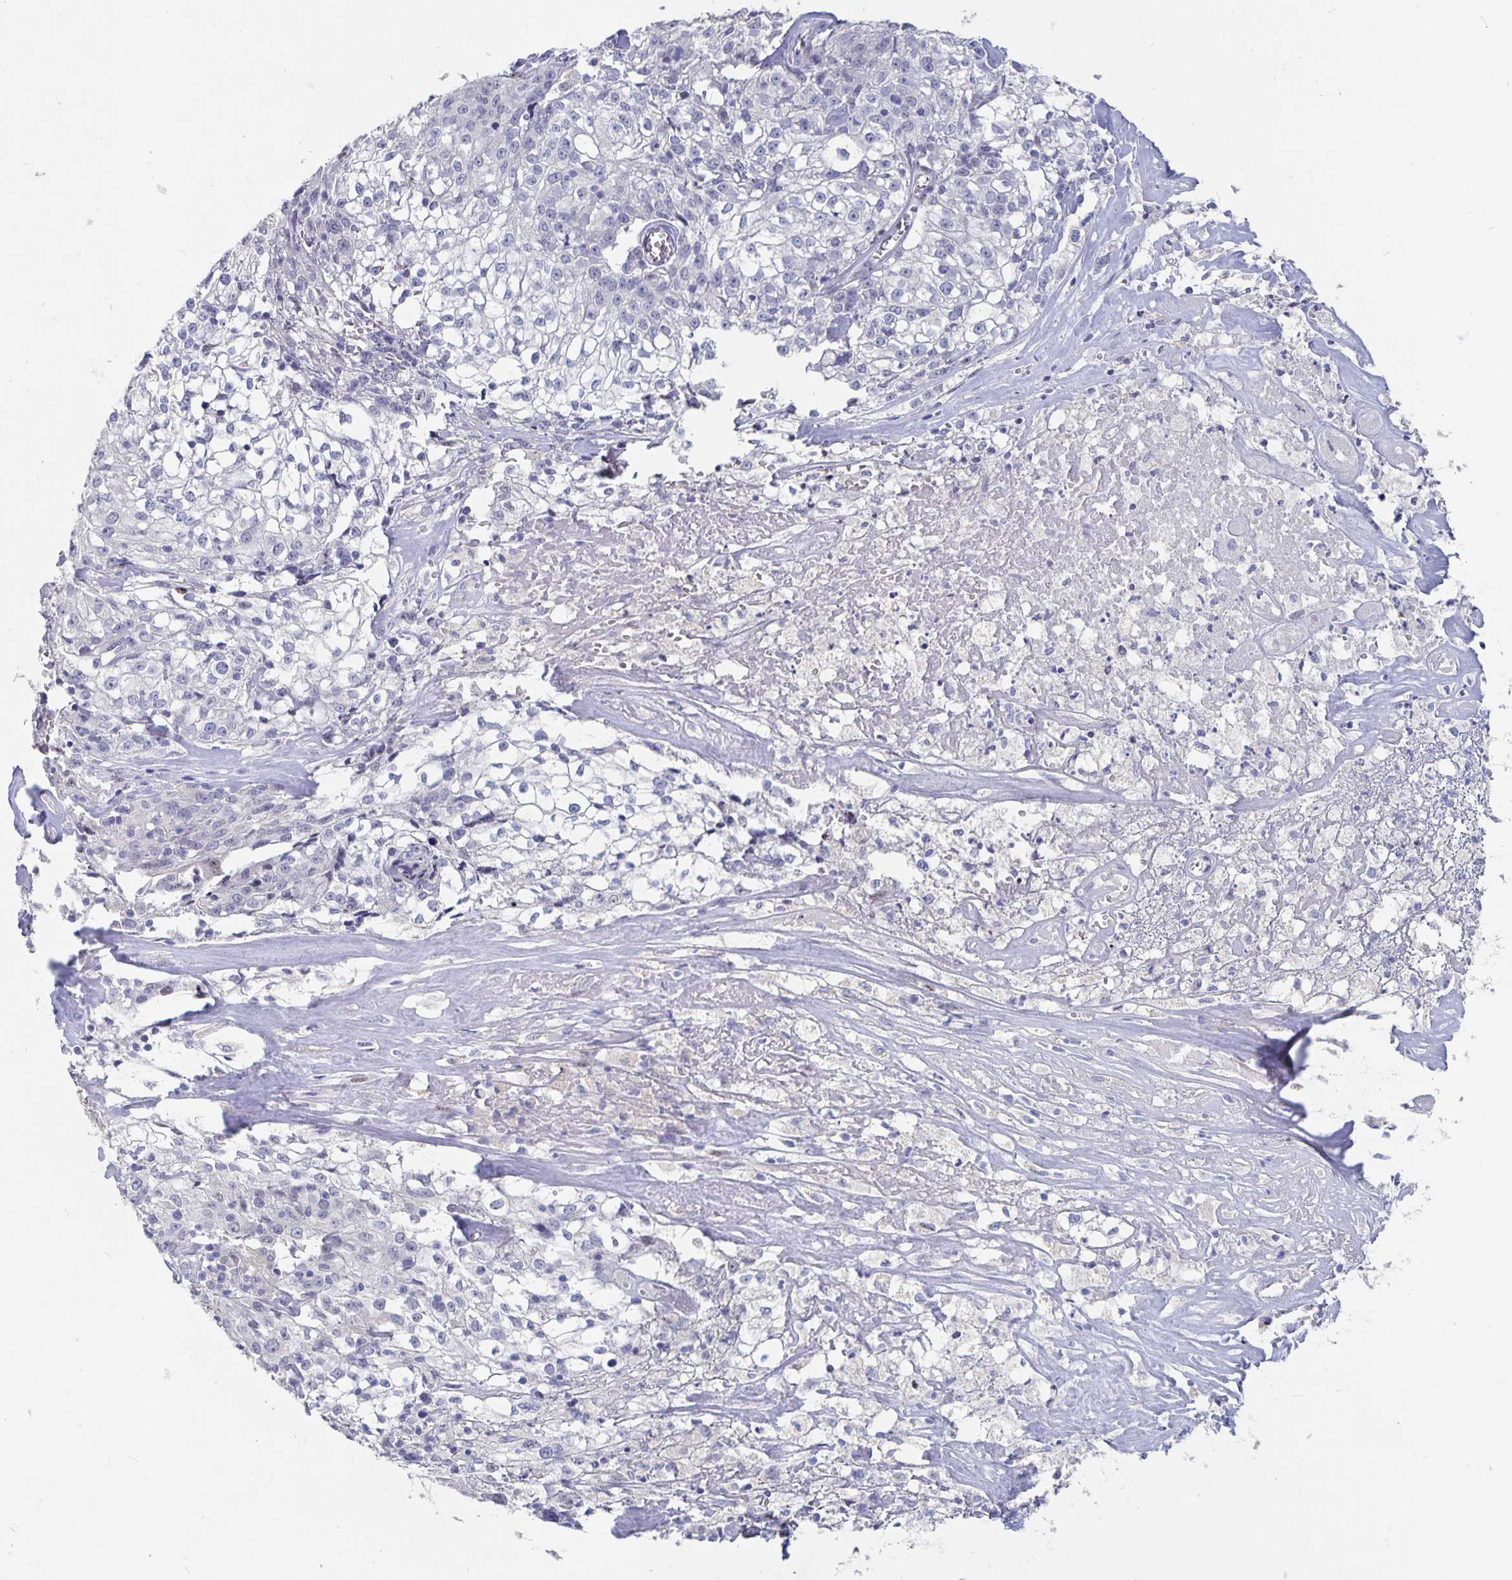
{"staining": {"intensity": "negative", "quantity": "none", "location": "none"}, "tissue": "cervical cancer", "cell_type": "Tumor cells", "image_type": "cancer", "snomed": [{"axis": "morphology", "description": "Squamous cell carcinoma, NOS"}, {"axis": "topography", "description": "Cervix"}], "caption": "This is an IHC image of human squamous cell carcinoma (cervical). There is no positivity in tumor cells.", "gene": "SMOC1", "patient": {"sex": "female", "age": 85}}